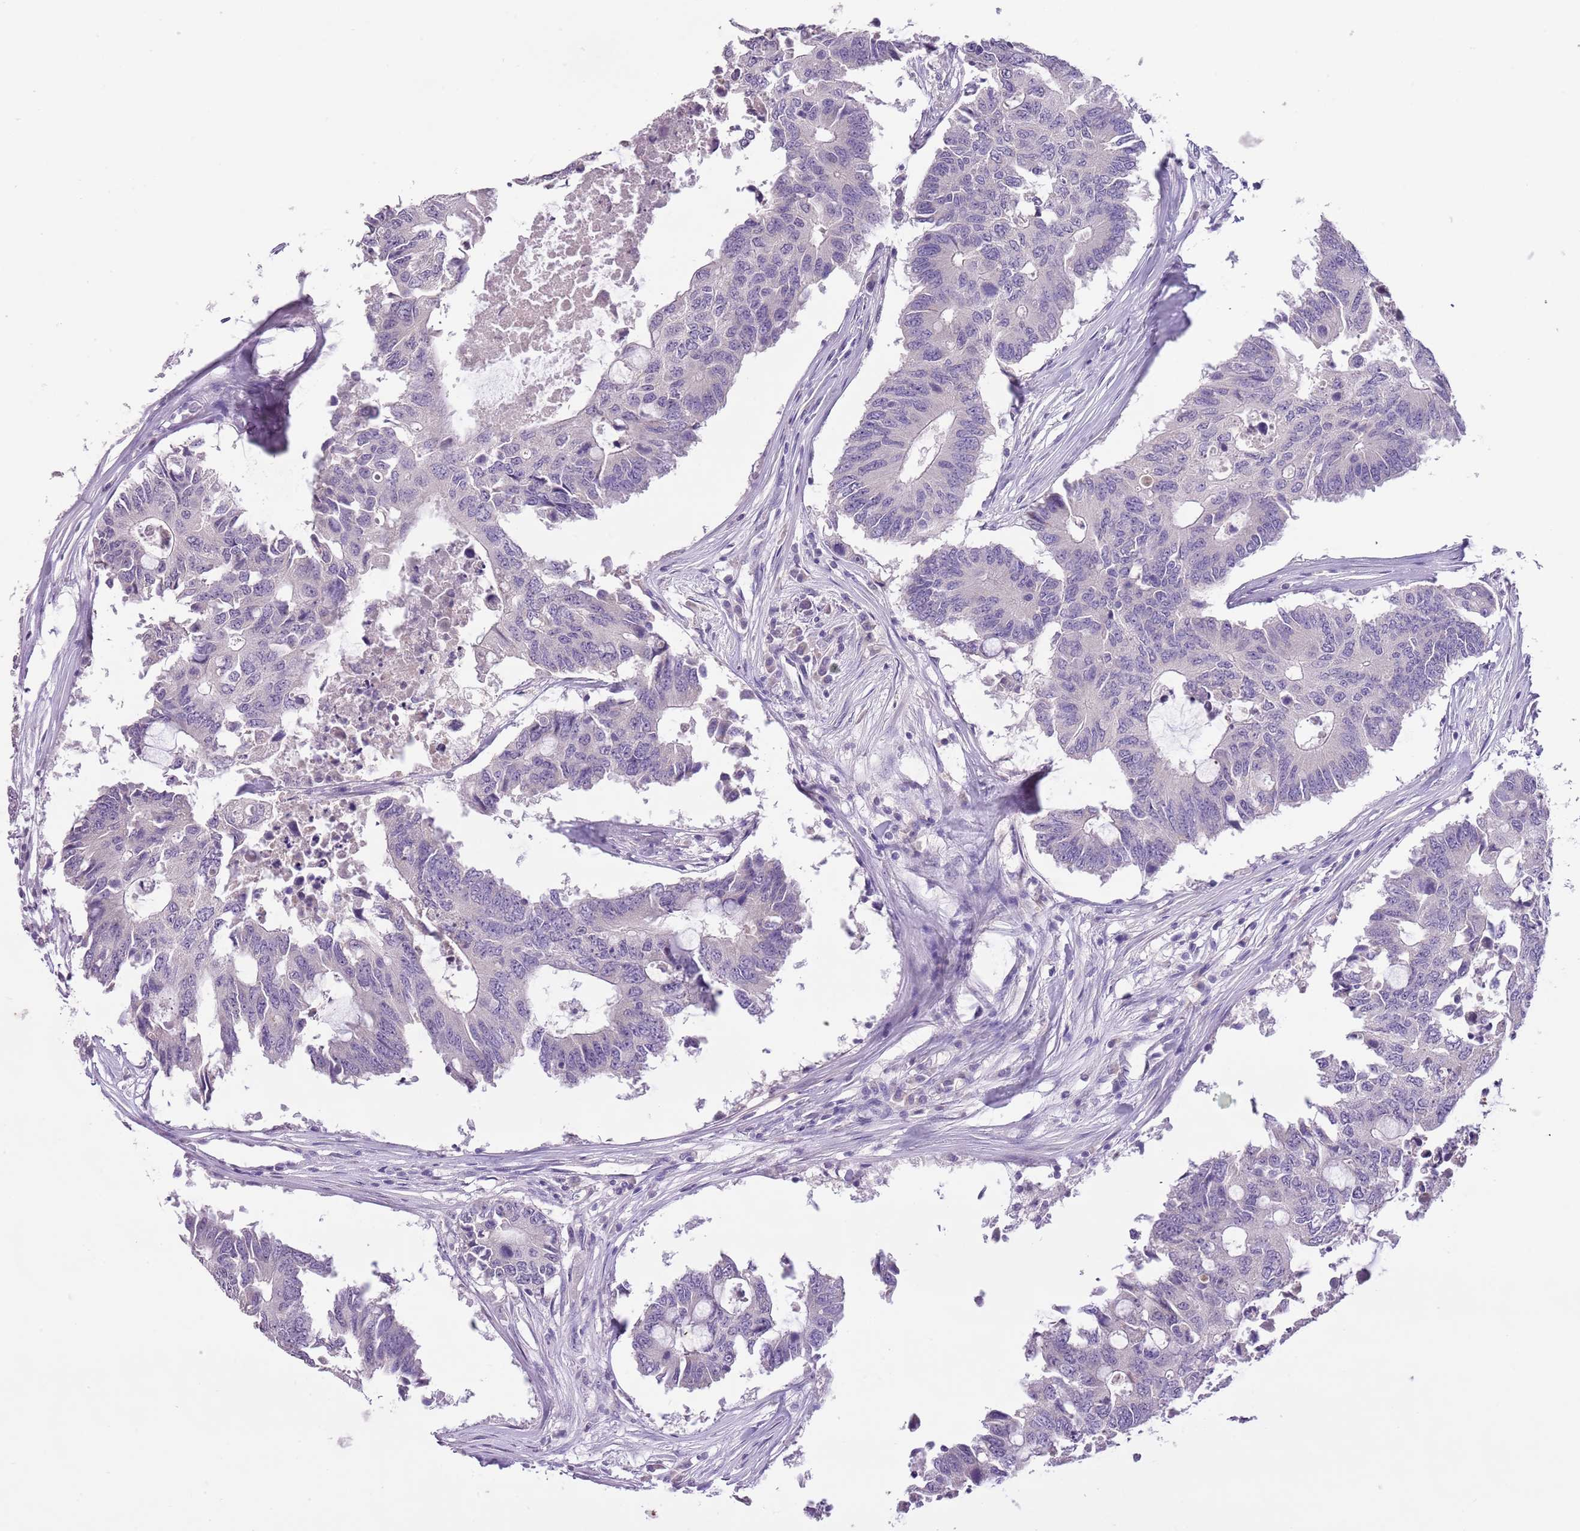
{"staining": {"intensity": "negative", "quantity": "none", "location": "none"}, "tissue": "colorectal cancer", "cell_type": "Tumor cells", "image_type": "cancer", "snomed": [{"axis": "morphology", "description": "Adenocarcinoma, NOS"}, {"axis": "topography", "description": "Colon"}], "caption": "A photomicrograph of human colorectal cancer (adenocarcinoma) is negative for staining in tumor cells. The staining was performed using DAB to visualize the protein expression in brown, while the nuclei were stained in blue with hematoxylin (Magnification: 20x).", "gene": "SLC35E3", "patient": {"sex": "male", "age": 71}}